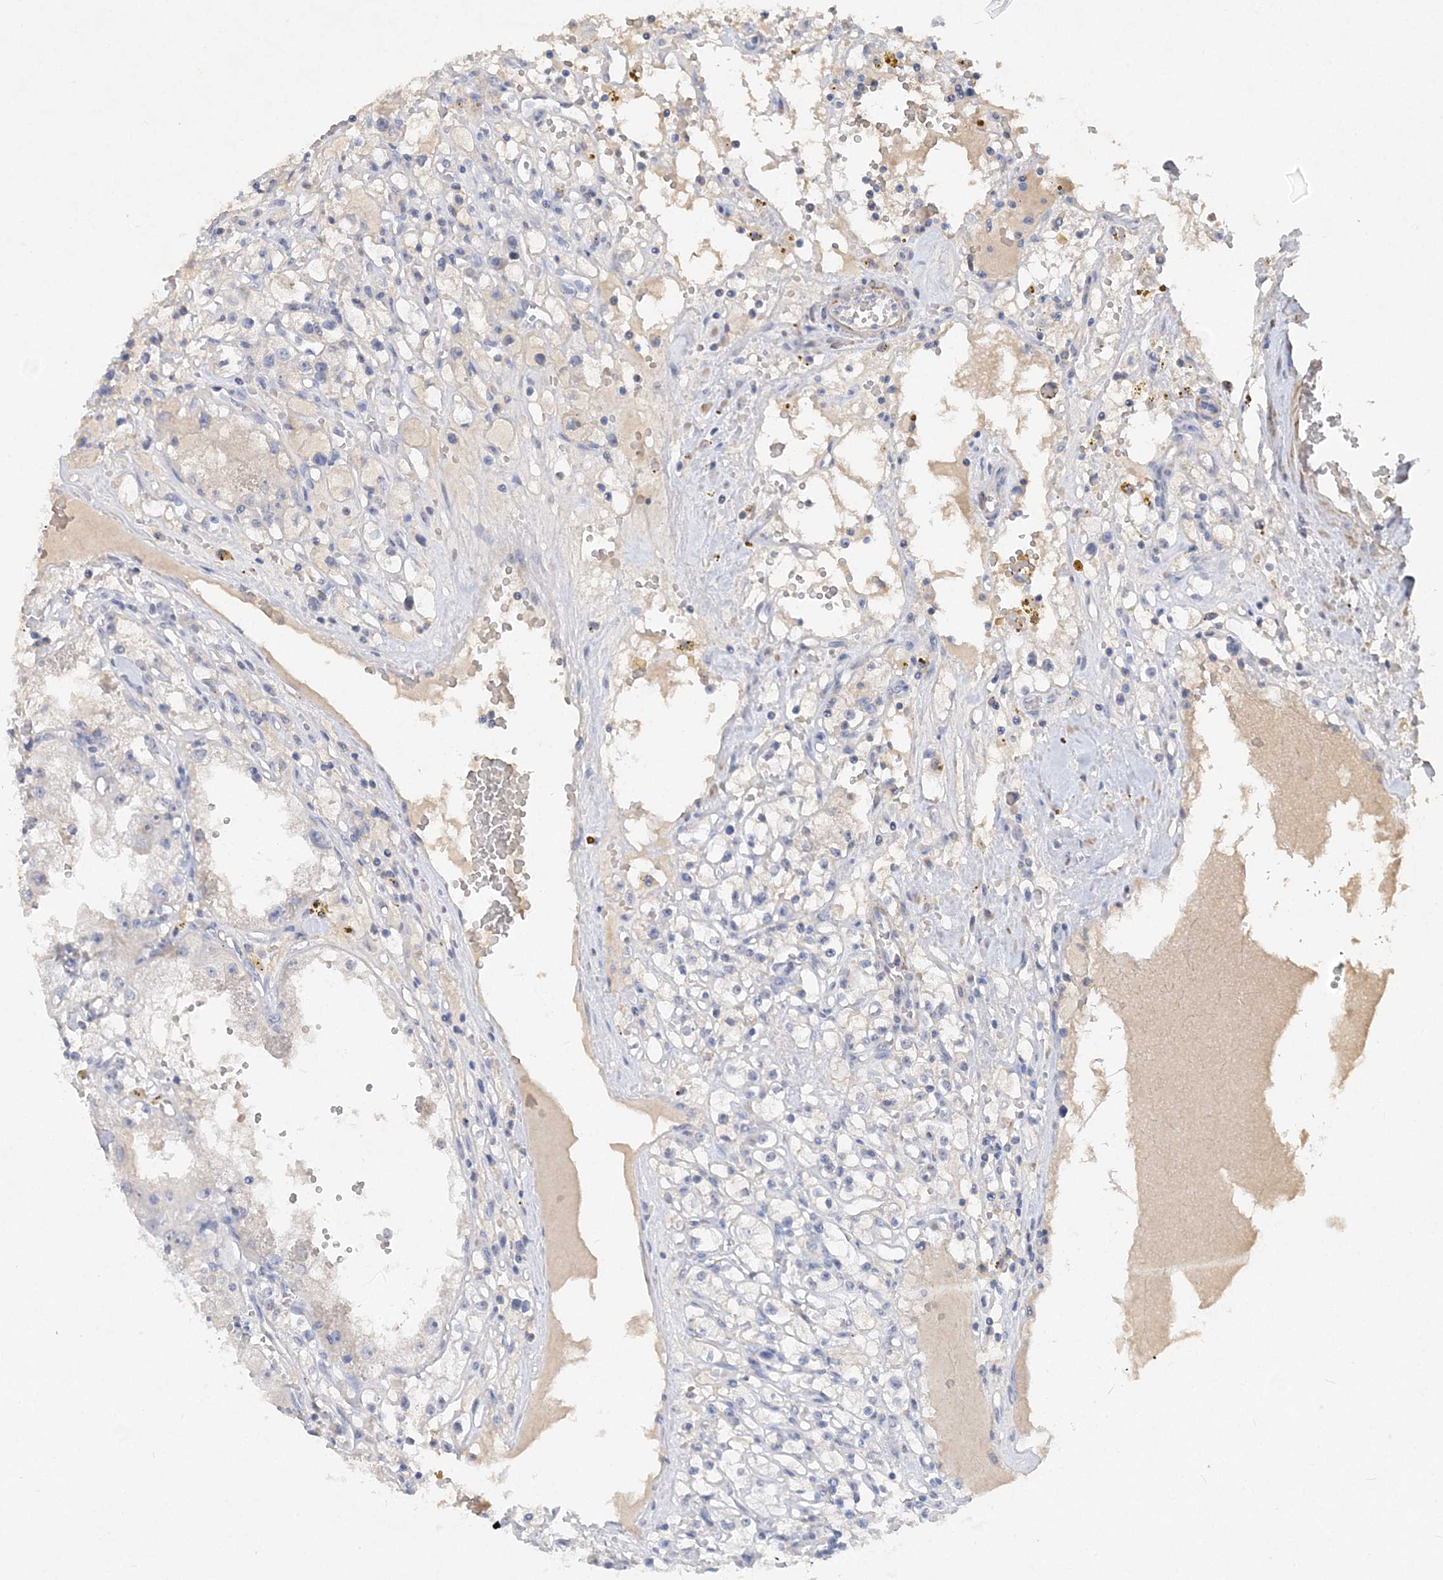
{"staining": {"intensity": "negative", "quantity": "none", "location": "none"}, "tissue": "renal cancer", "cell_type": "Tumor cells", "image_type": "cancer", "snomed": [{"axis": "morphology", "description": "Adenocarcinoma, NOS"}, {"axis": "topography", "description": "Kidney"}], "caption": "IHC histopathology image of human renal cancer (adenocarcinoma) stained for a protein (brown), which displays no expression in tumor cells. Brightfield microscopy of immunohistochemistry (IHC) stained with DAB (3,3'-diaminobenzidine) (brown) and hematoxylin (blue), captured at high magnification.", "gene": "C11orf58", "patient": {"sex": "male", "age": 56}}